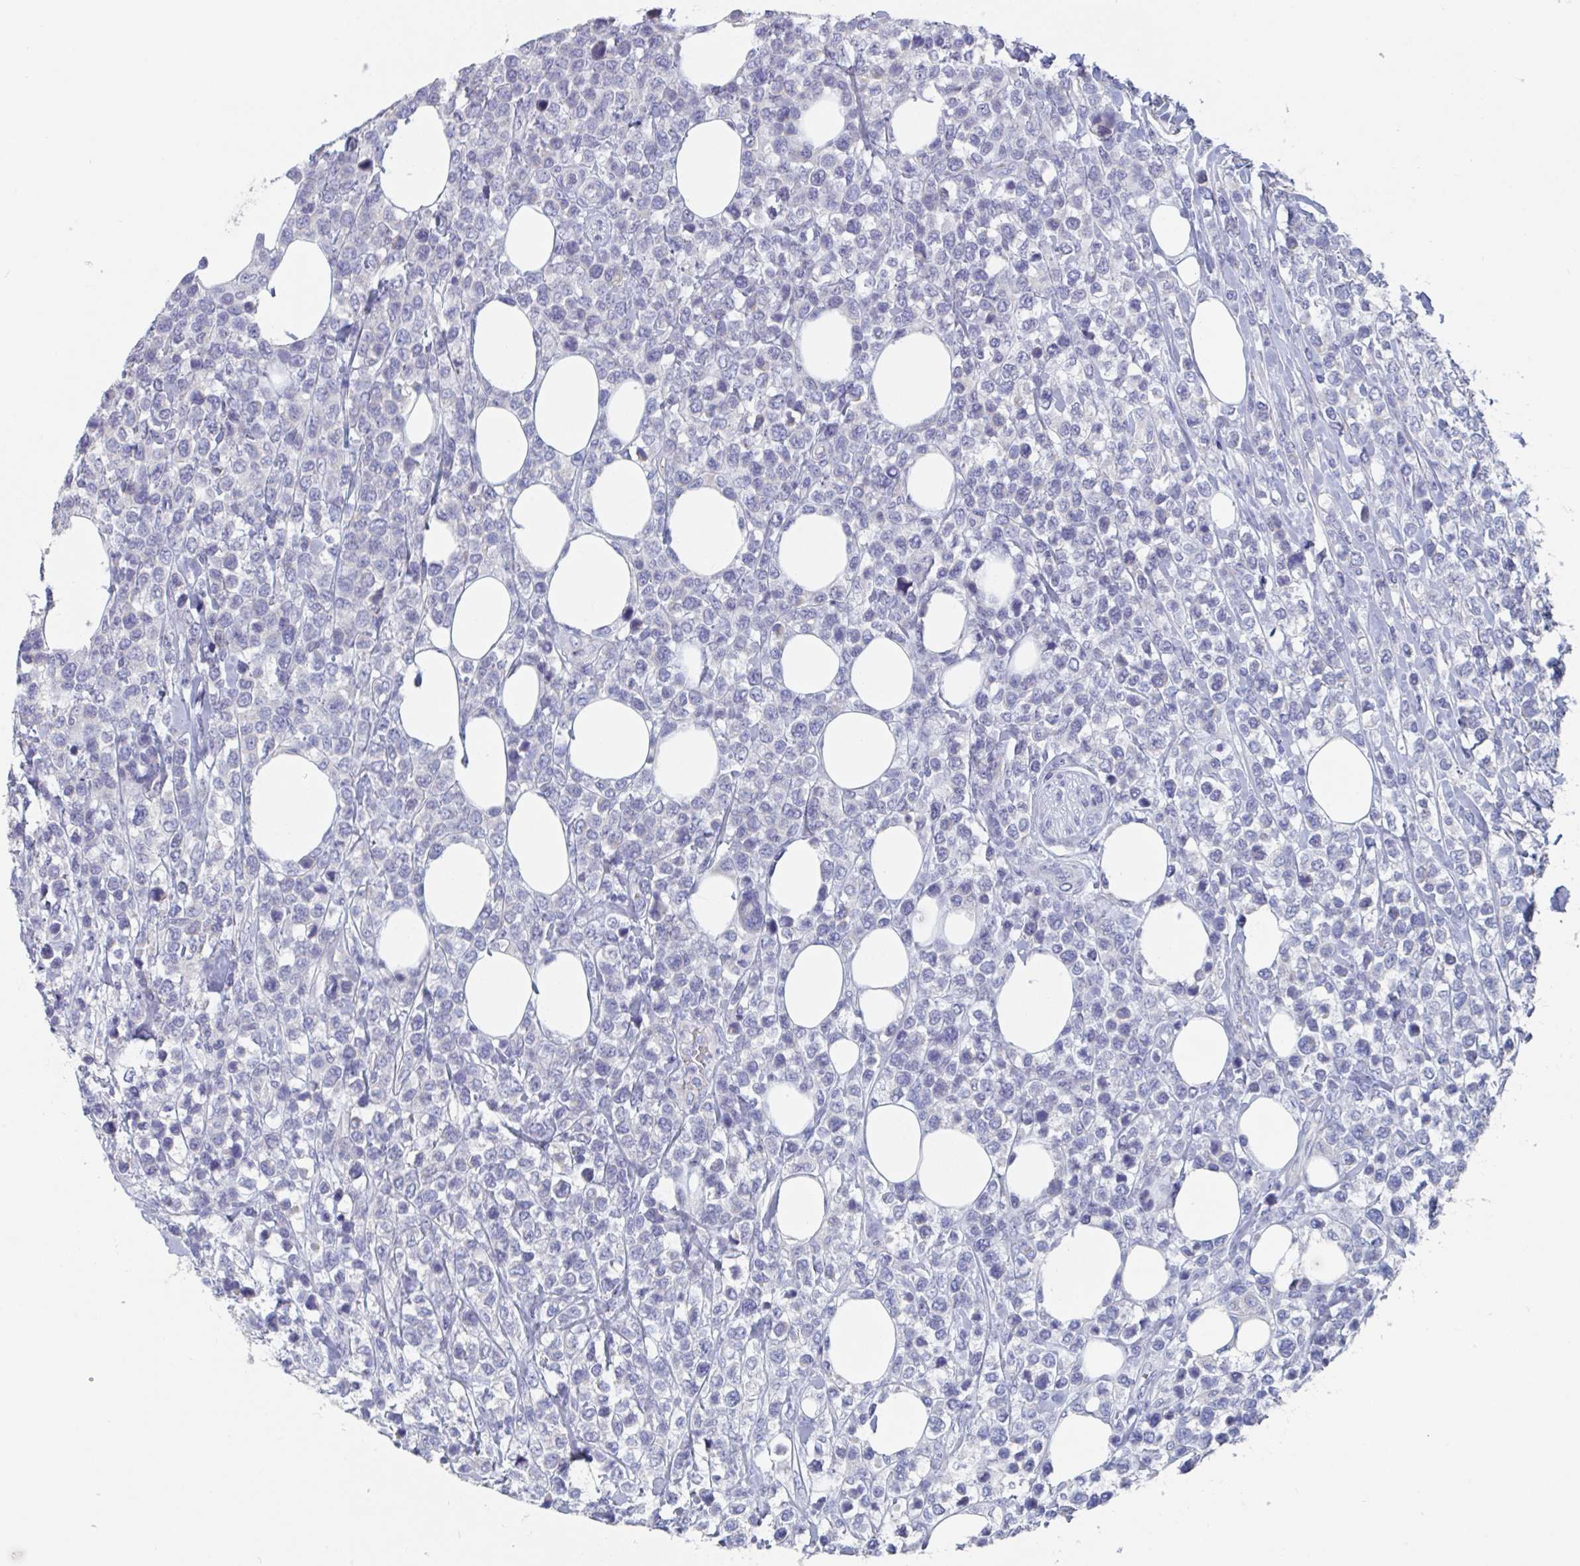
{"staining": {"intensity": "negative", "quantity": "none", "location": "none"}, "tissue": "lymphoma", "cell_type": "Tumor cells", "image_type": "cancer", "snomed": [{"axis": "morphology", "description": "Malignant lymphoma, non-Hodgkin's type, High grade"}, {"axis": "topography", "description": "Soft tissue"}], "caption": "High magnification brightfield microscopy of malignant lymphoma, non-Hodgkin's type (high-grade) stained with DAB (brown) and counterstained with hematoxylin (blue): tumor cells show no significant staining.", "gene": "ABHD16A", "patient": {"sex": "female", "age": 56}}